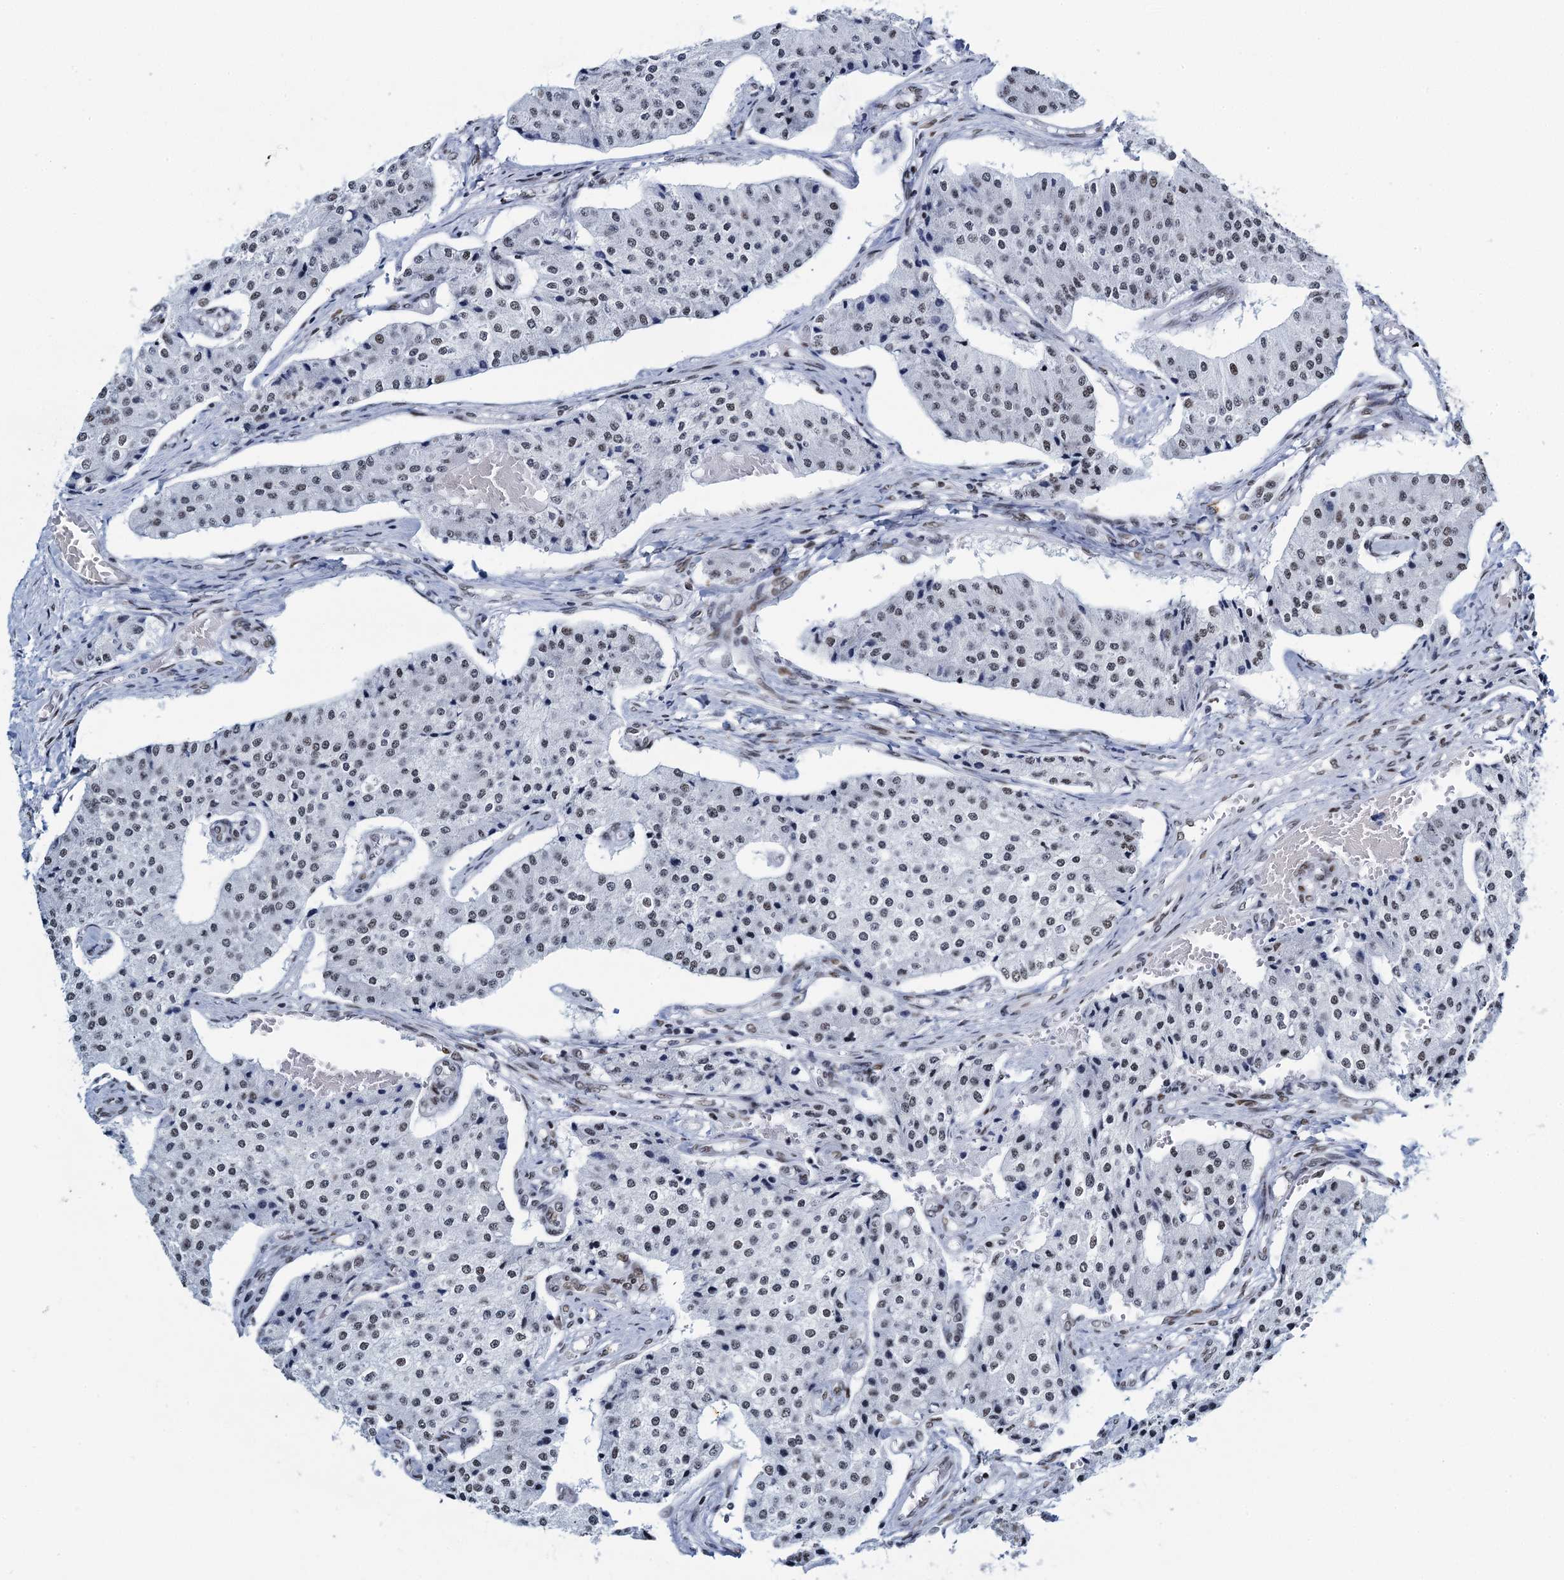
{"staining": {"intensity": "weak", "quantity": "25%-75%", "location": "nuclear"}, "tissue": "carcinoid", "cell_type": "Tumor cells", "image_type": "cancer", "snomed": [{"axis": "morphology", "description": "Carcinoid, malignant, NOS"}, {"axis": "topography", "description": "Colon"}], "caption": "There is low levels of weak nuclear staining in tumor cells of carcinoid, as demonstrated by immunohistochemical staining (brown color).", "gene": "HNRNPUL2", "patient": {"sex": "female", "age": 52}}